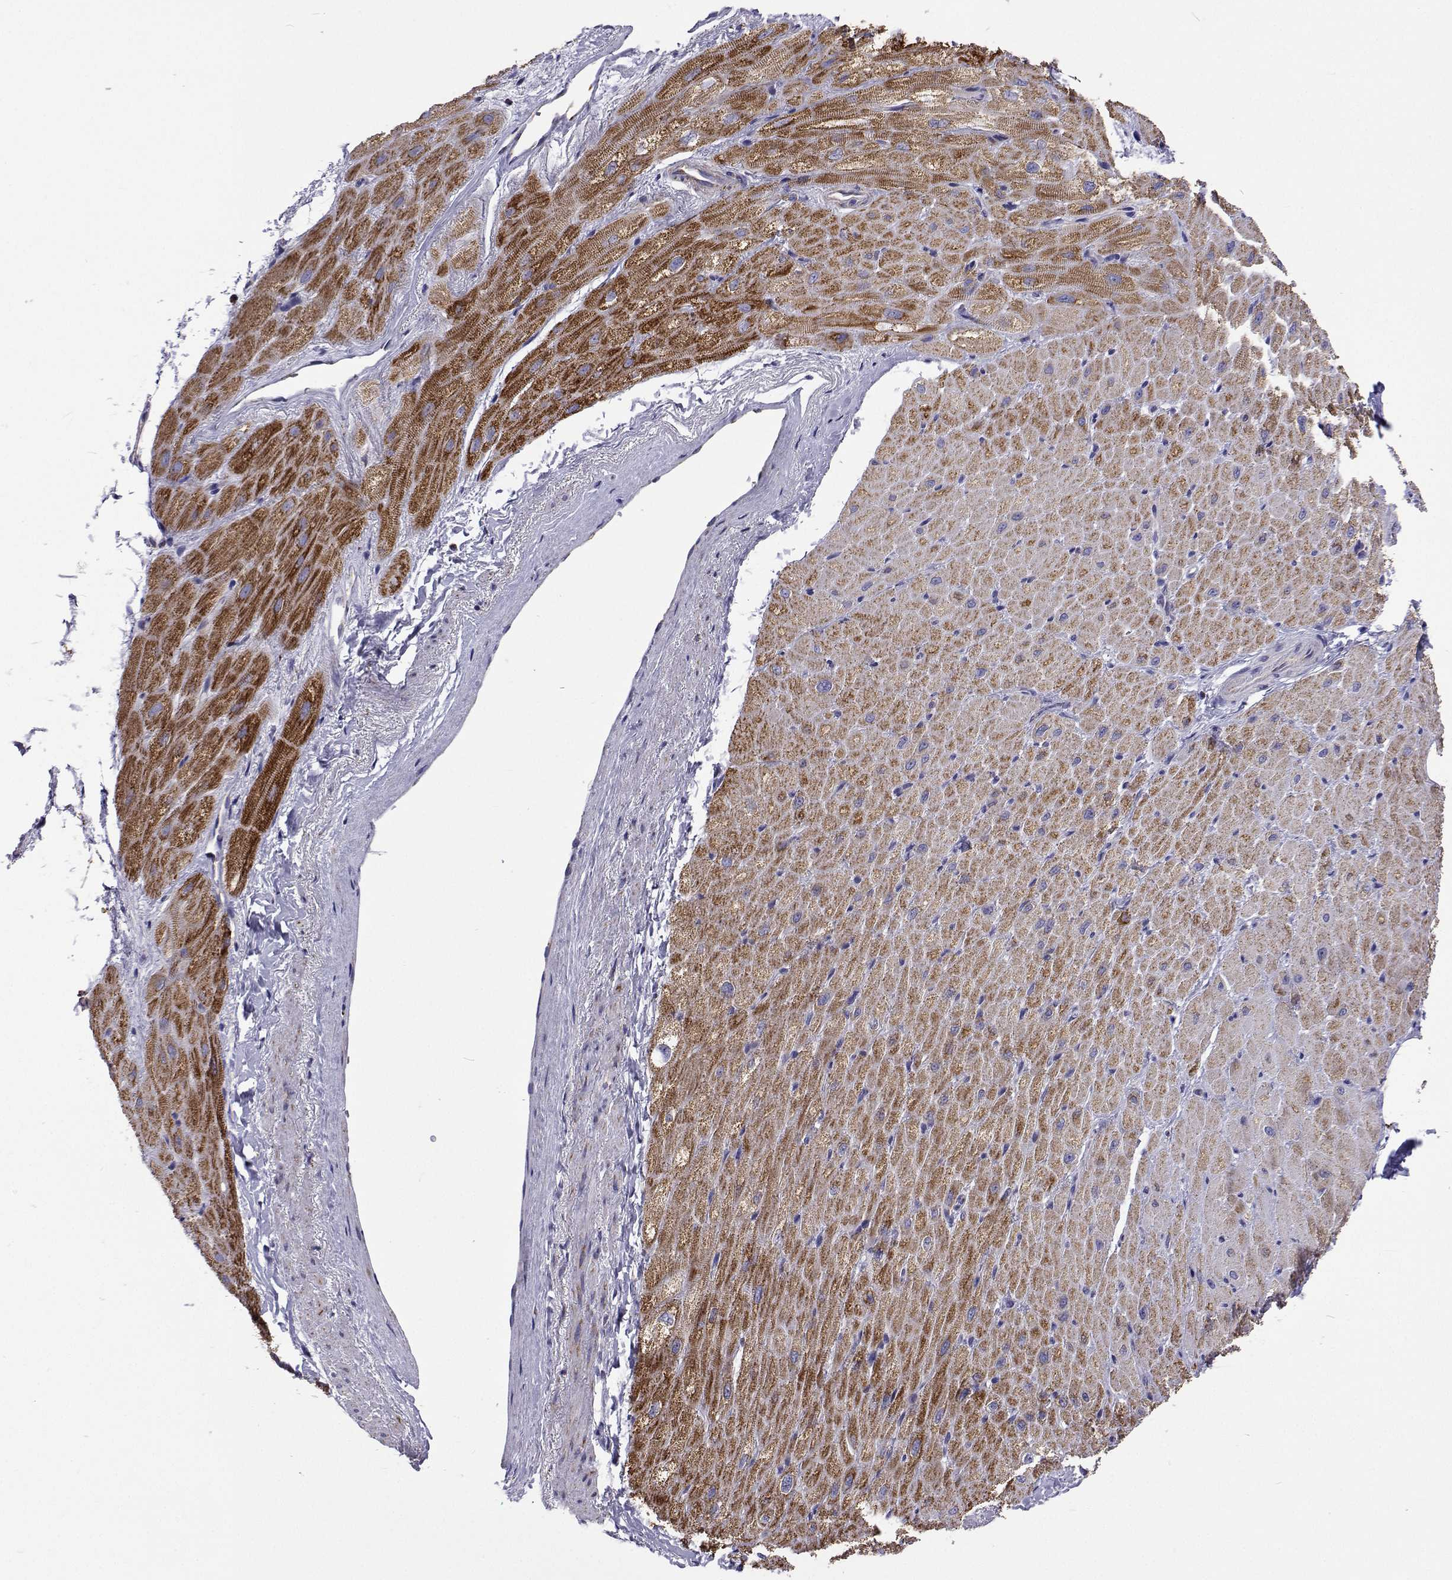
{"staining": {"intensity": "strong", "quantity": ">75%", "location": "cytoplasmic/membranous"}, "tissue": "heart muscle", "cell_type": "Cardiomyocytes", "image_type": "normal", "snomed": [{"axis": "morphology", "description": "Normal tissue, NOS"}, {"axis": "topography", "description": "Heart"}], "caption": "A high amount of strong cytoplasmic/membranous staining is appreciated in approximately >75% of cardiomyocytes in normal heart muscle.", "gene": "MCCC2", "patient": {"sex": "male", "age": 62}}